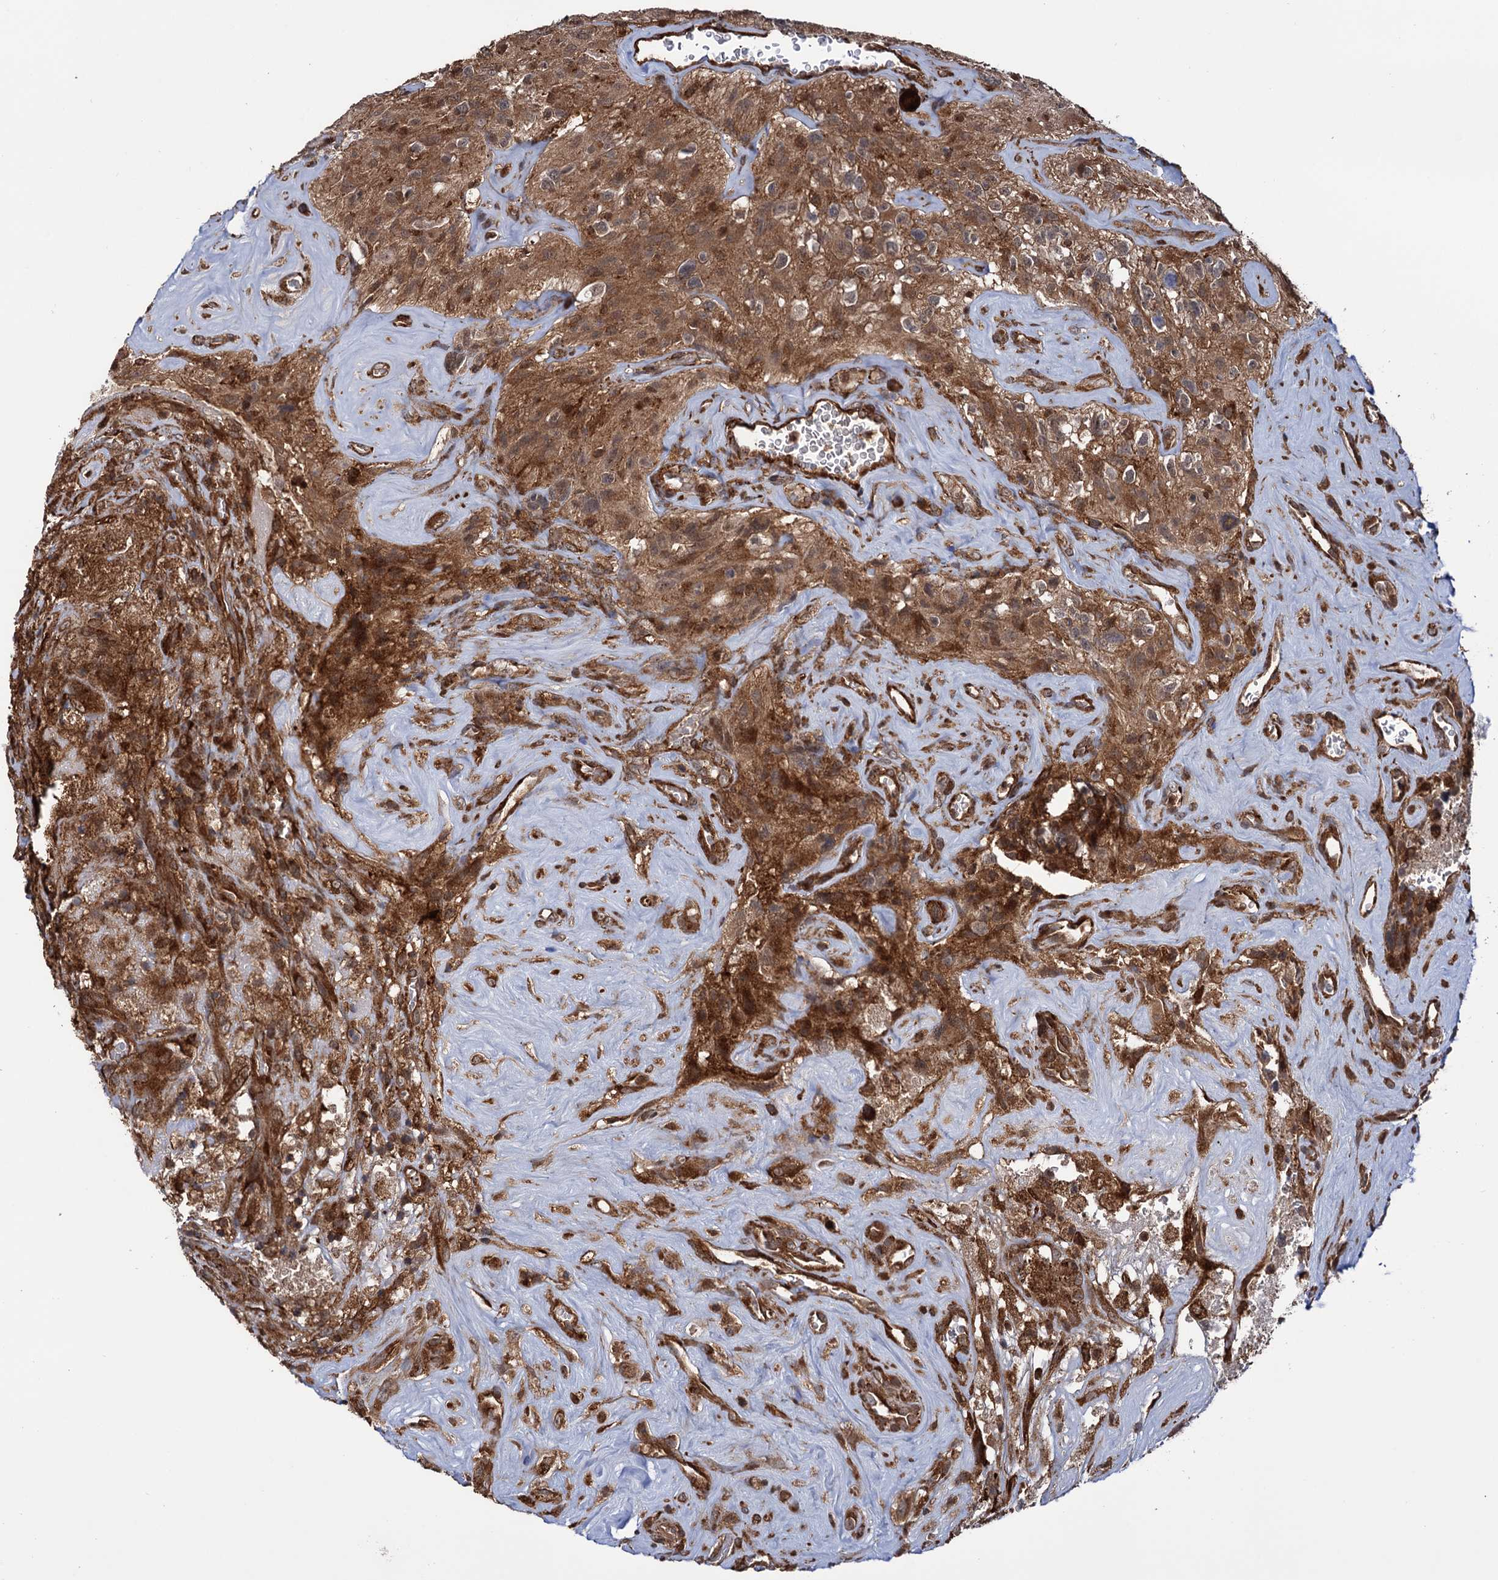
{"staining": {"intensity": "moderate", "quantity": ">75%", "location": "cytoplasmic/membranous"}, "tissue": "glioma", "cell_type": "Tumor cells", "image_type": "cancer", "snomed": [{"axis": "morphology", "description": "Glioma, malignant, High grade"}, {"axis": "topography", "description": "Brain"}], "caption": "A photomicrograph of human glioma stained for a protein demonstrates moderate cytoplasmic/membranous brown staining in tumor cells.", "gene": "ATP8B4", "patient": {"sex": "male", "age": 69}}